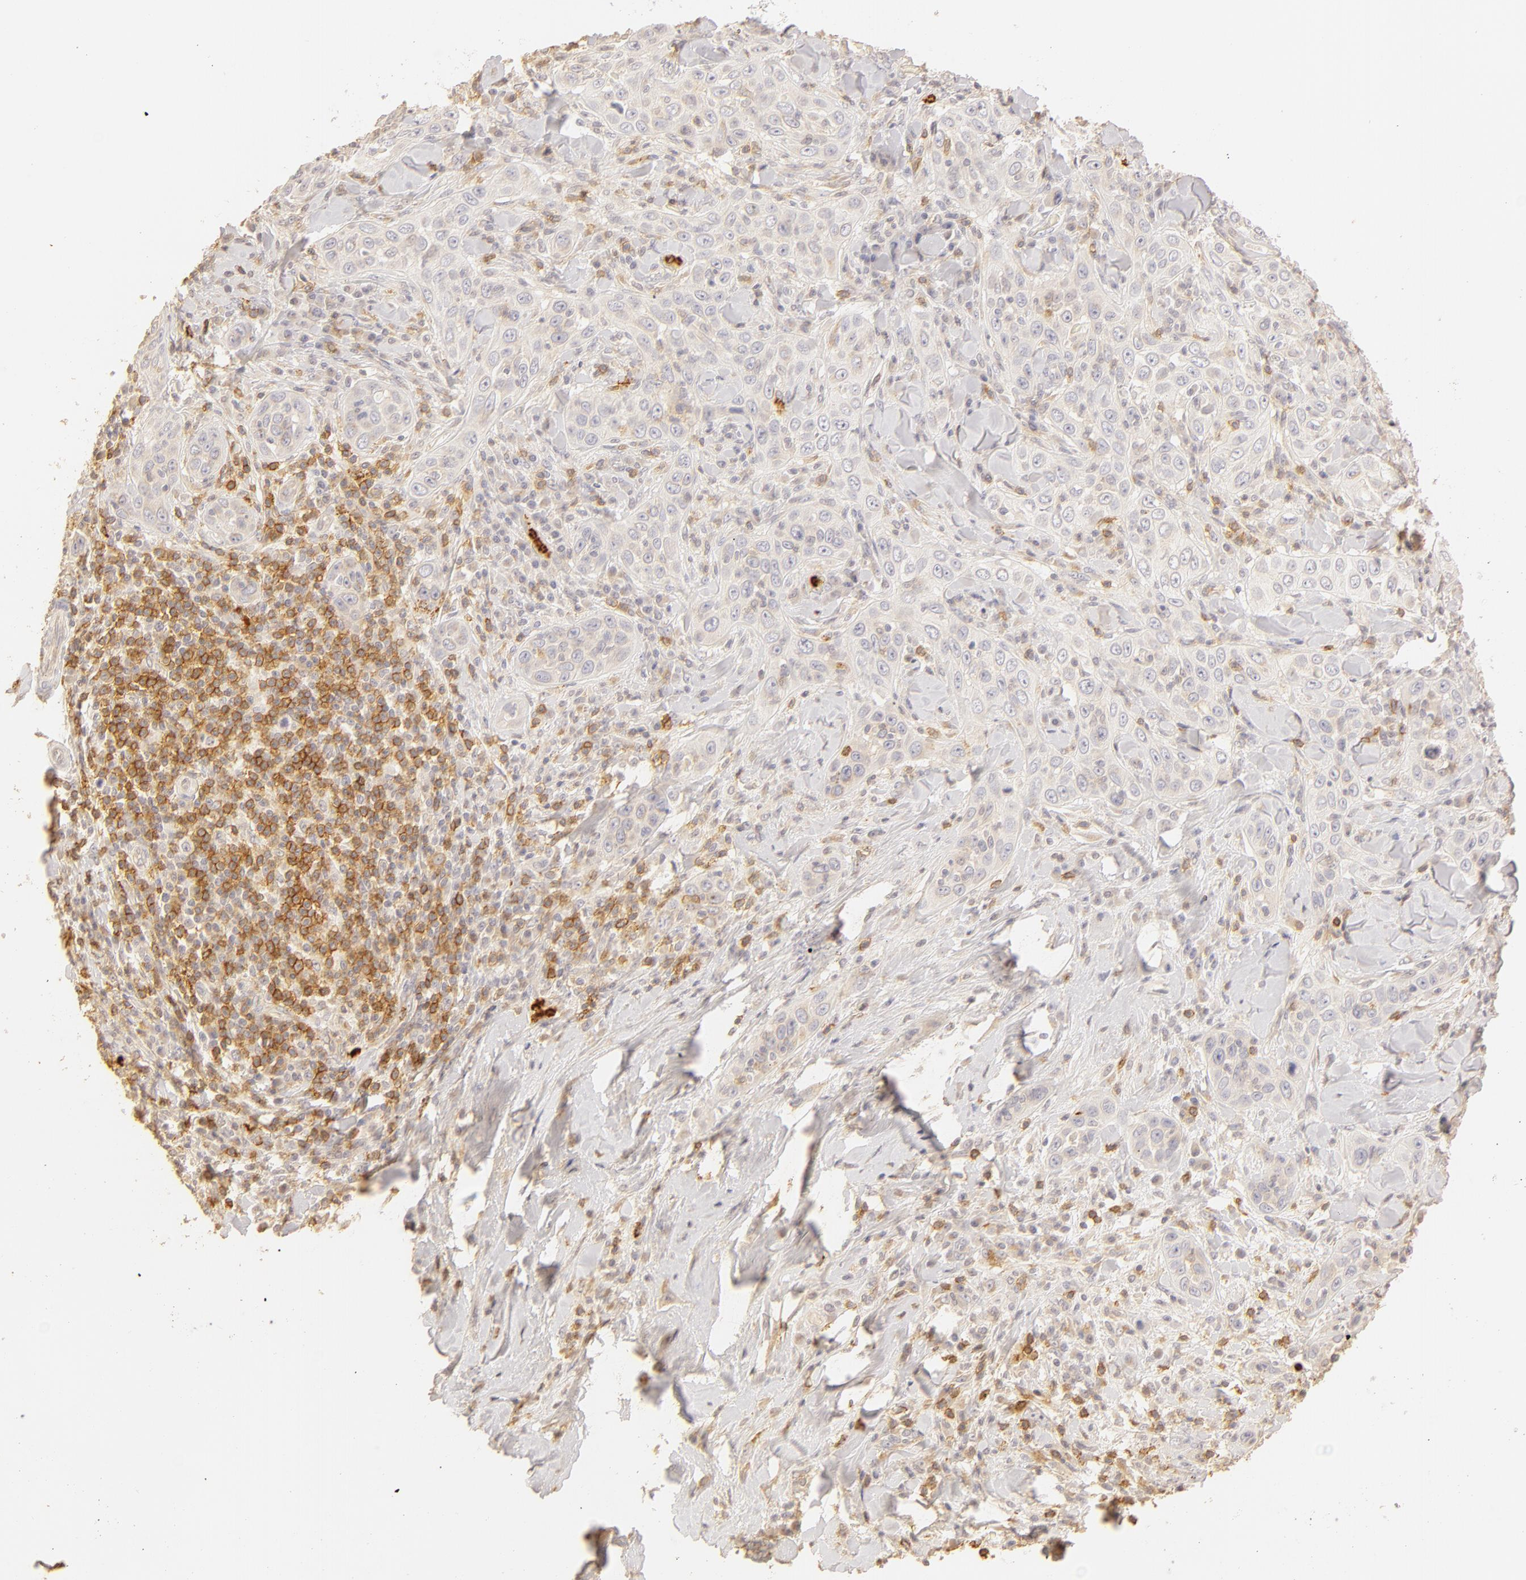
{"staining": {"intensity": "negative", "quantity": "none", "location": "none"}, "tissue": "skin cancer", "cell_type": "Tumor cells", "image_type": "cancer", "snomed": [{"axis": "morphology", "description": "Squamous cell carcinoma, NOS"}, {"axis": "topography", "description": "Skin"}], "caption": "High power microscopy photomicrograph of an immunohistochemistry photomicrograph of skin cancer (squamous cell carcinoma), revealing no significant positivity in tumor cells.", "gene": "C1R", "patient": {"sex": "male", "age": 84}}